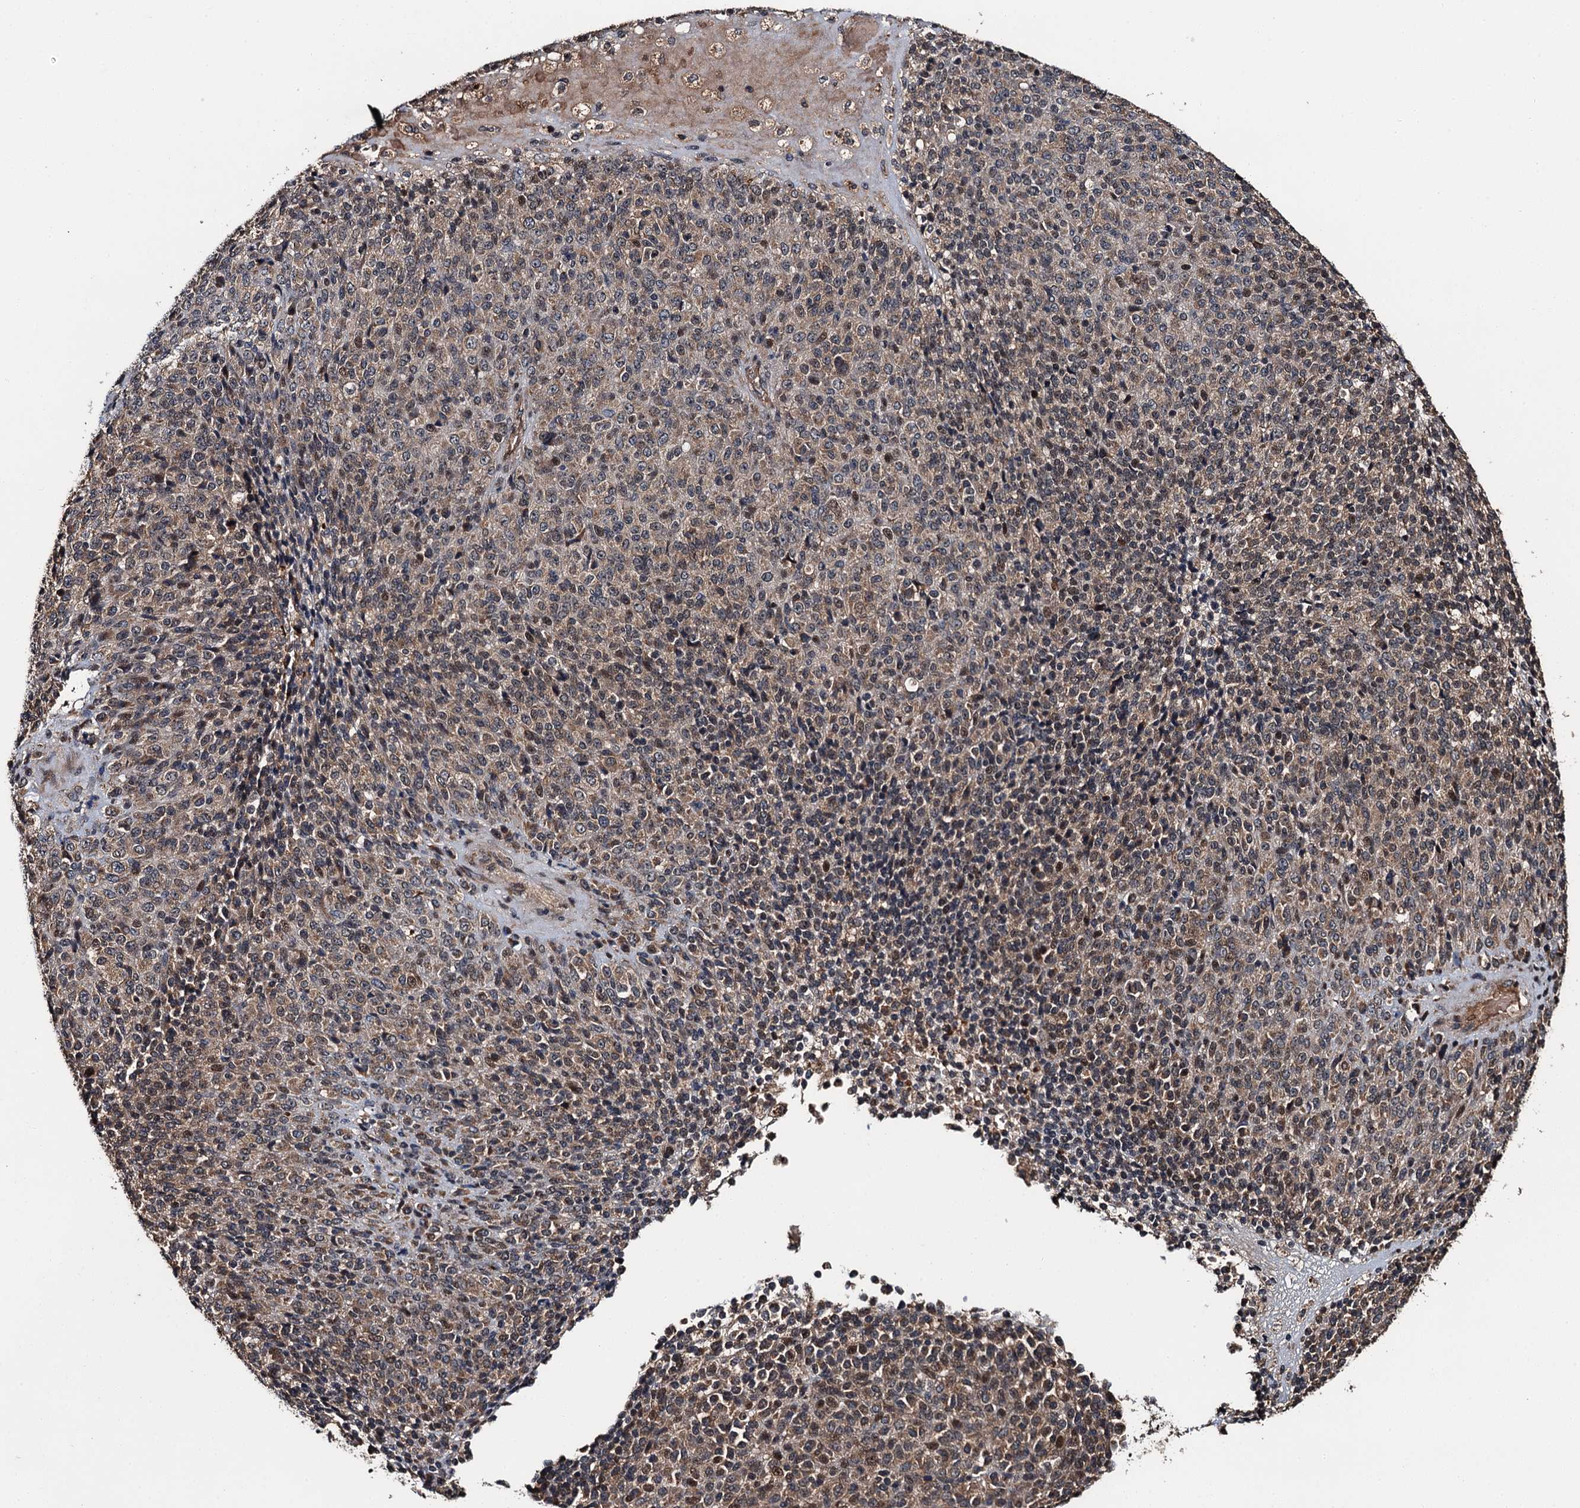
{"staining": {"intensity": "weak", "quantity": "25%-75%", "location": "cytoplasmic/membranous,nuclear"}, "tissue": "melanoma", "cell_type": "Tumor cells", "image_type": "cancer", "snomed": [{"axis": "morphology", "description": "Malignant melanoma, Metastatic site"}, {"axis": "topography", "description": "Brain"}], "caption": "A photomicrograph showing weak cytoplasmic/membranous and nuclear expression in approximately 25%-75% of tumor cells in melanoma, as visualized by brown immunohistochemical staining.", "gene": "SNX32", "patient": {"sex": "female", "age": 56}}